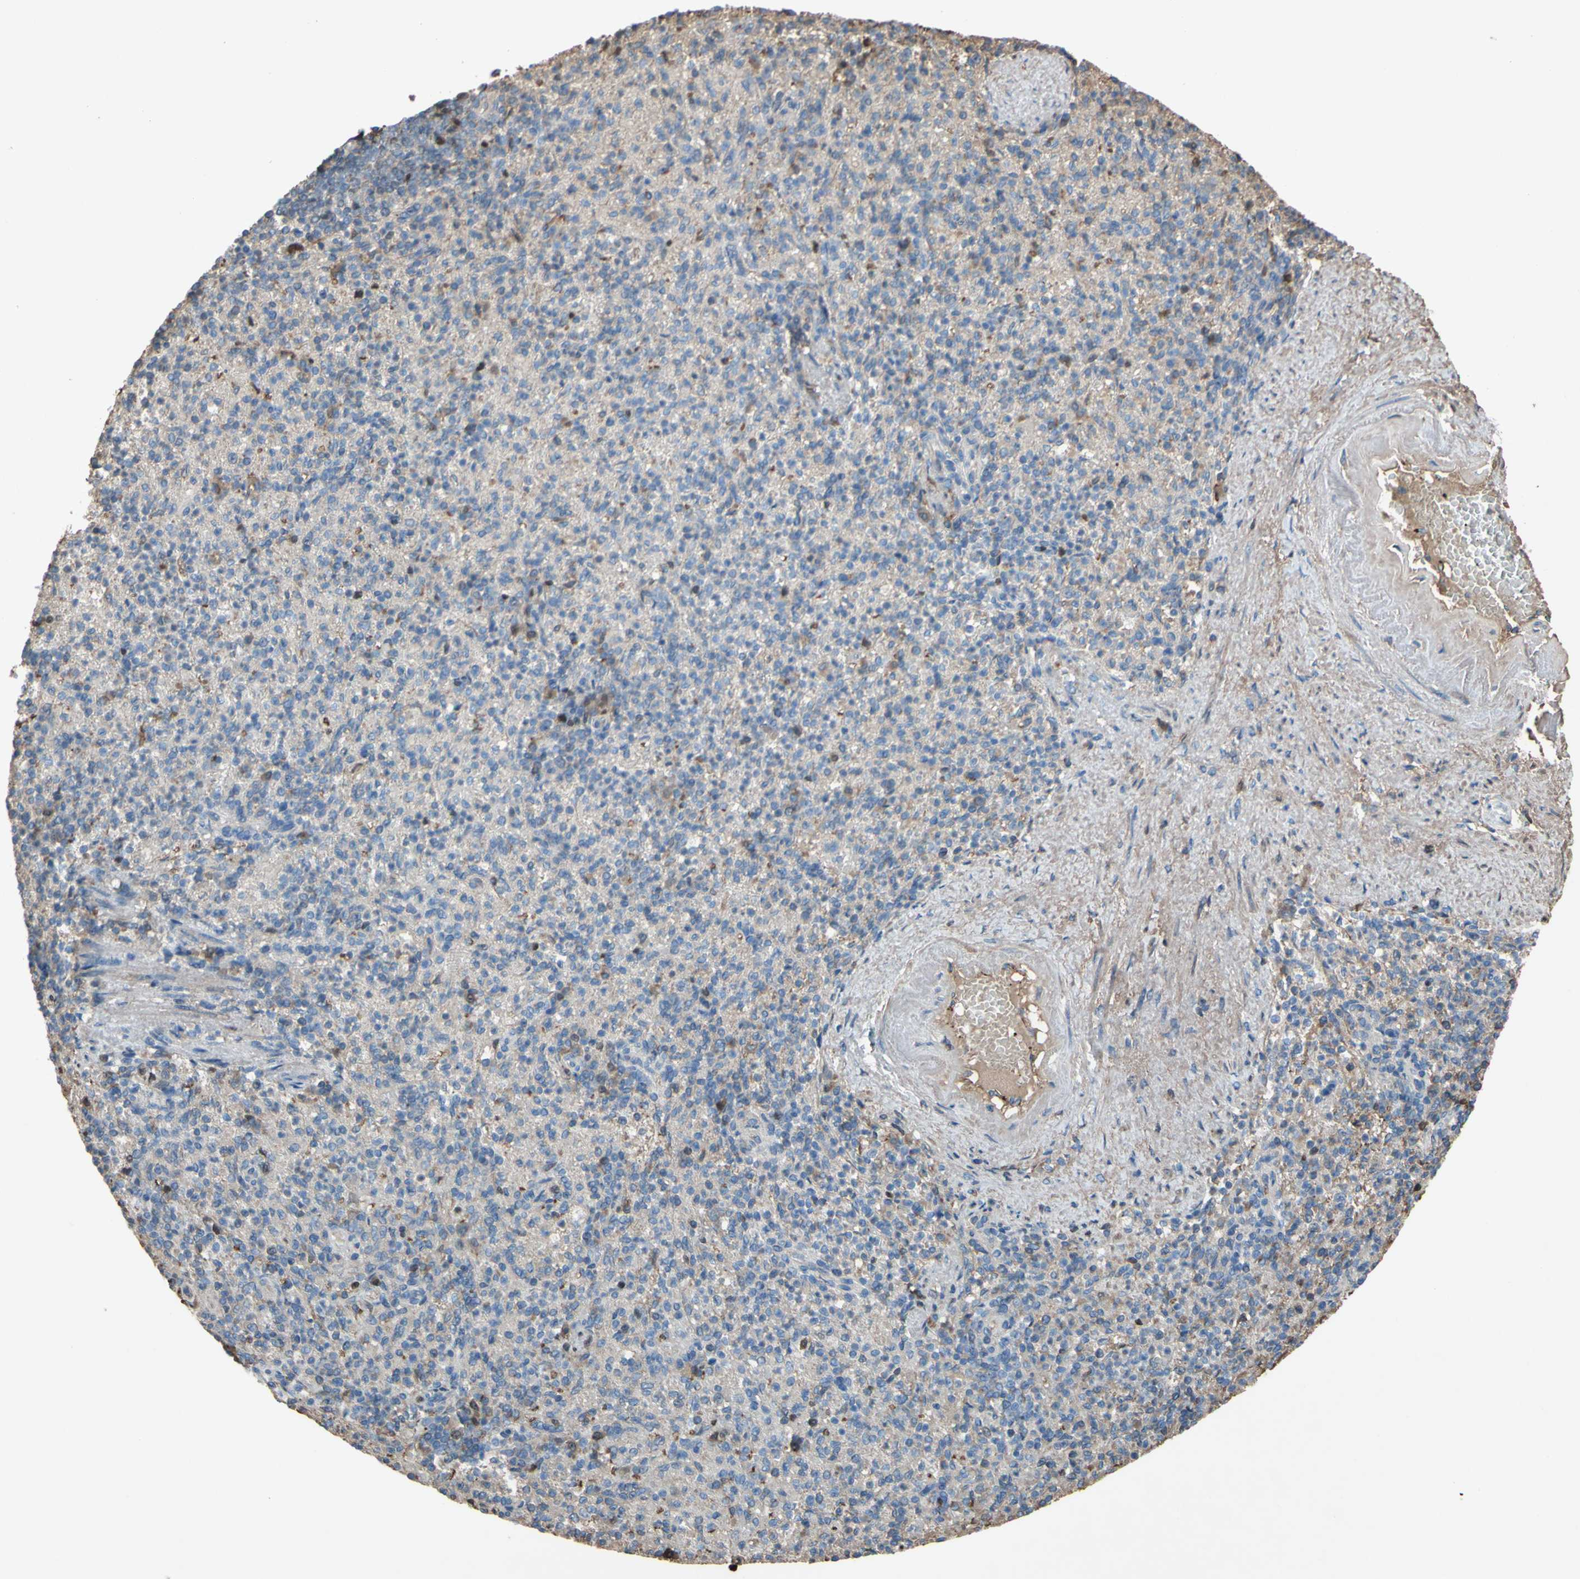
{"staining": {"intensity": "weak", "quantity": "25%-75%", "location": "cytoplasmic/membranous"}, "tissue": "spleen", "cell_type": "Cells in red pulp", "image_type": "normal", "snomed": [{"axis": "morphology", "description": "Normal tissue, NOS"}, {"axis": "topography", "description": "Spleen"}], "caption": "Approximately 25%-75% of cells in red pulp in unremarkable human spleen exhibit weak cytoplasmic/membranous protein staining as visualized by brown immunohistochemical staining.", "gene": "PTGDS", "patient": {"sex": "female", "age": 74}}